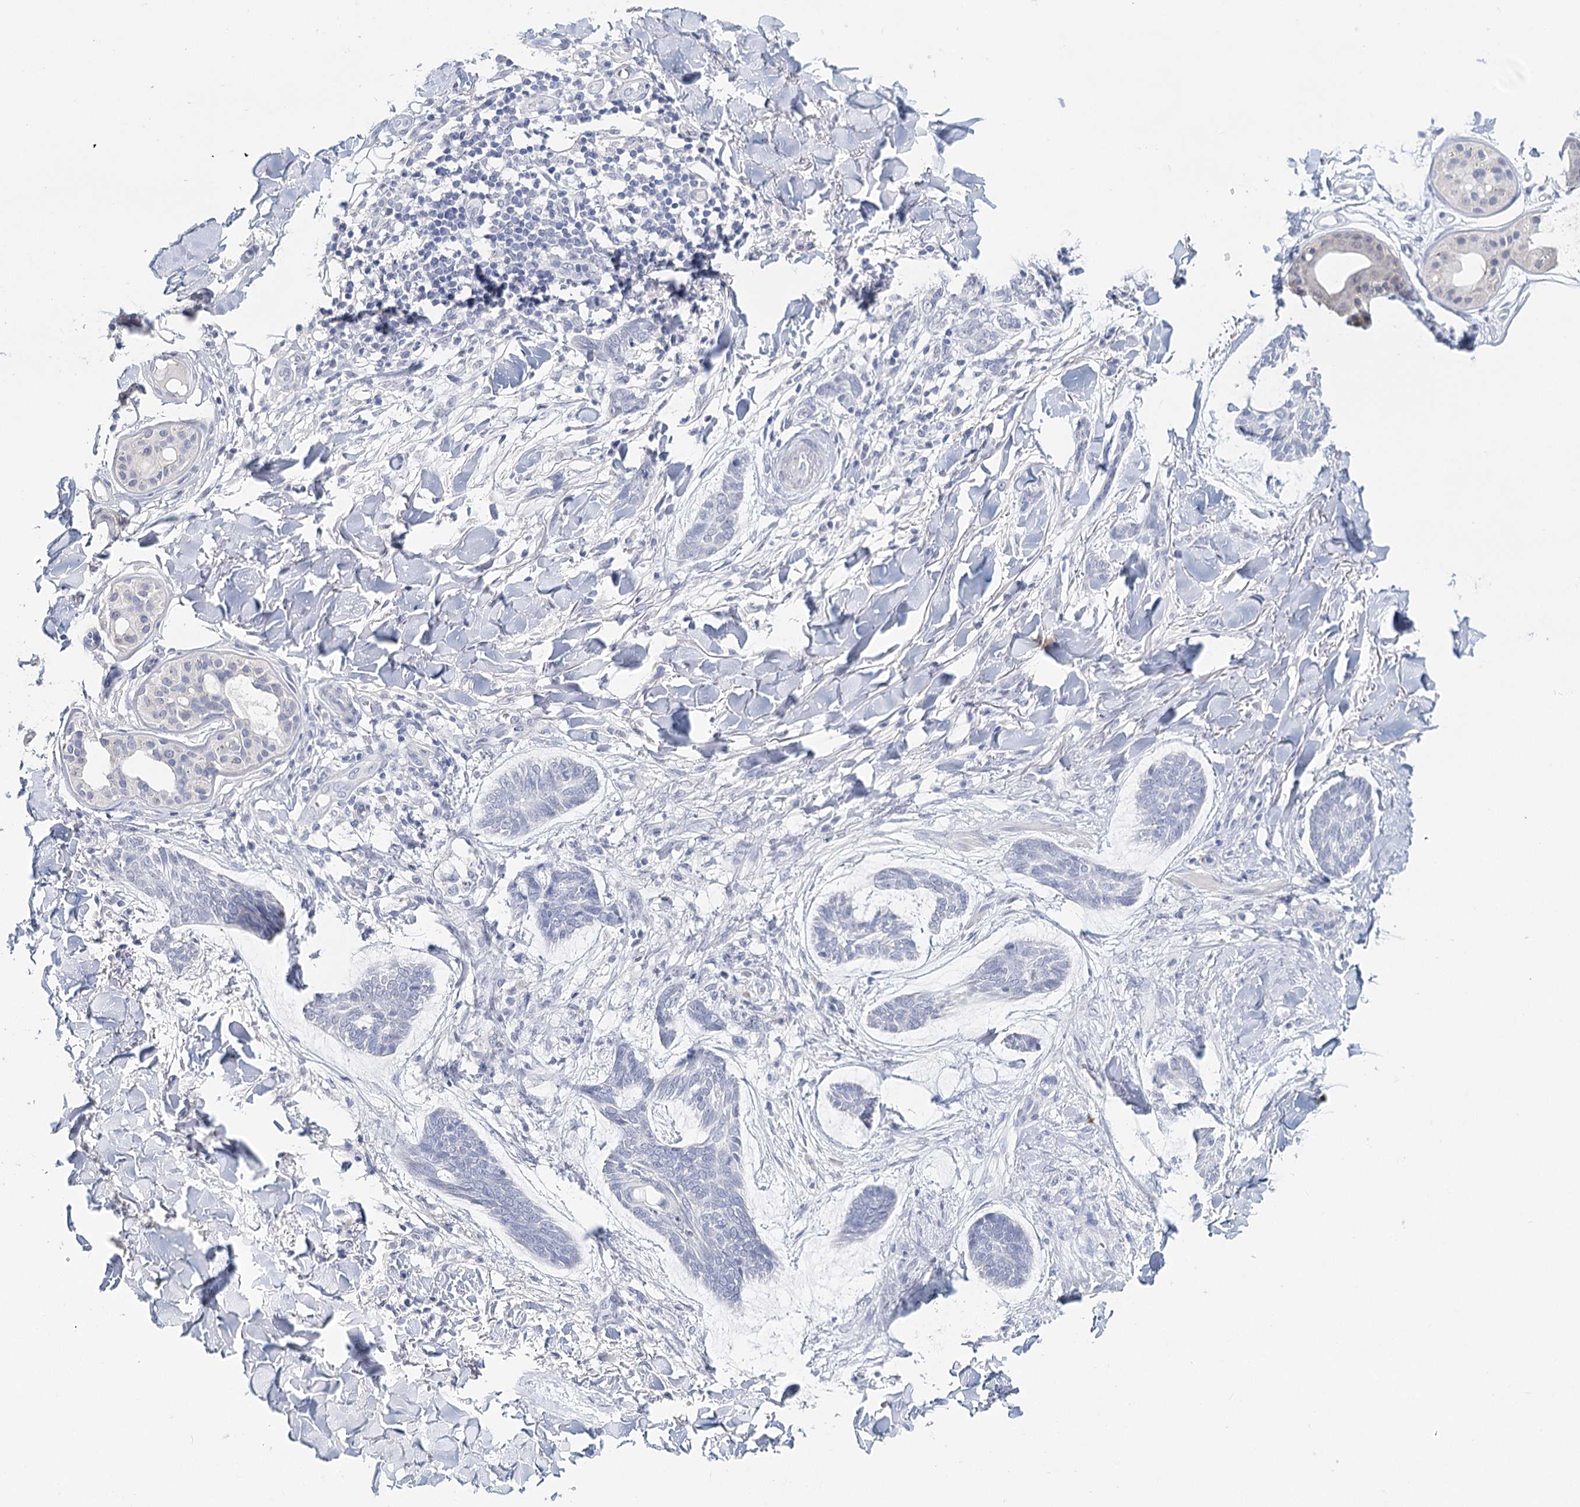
{"staining": {"intensity": "negative", "quantity": "none", "location": "none"}, "tissue": "skin cancer", "cell_type": "Tumor cells", "image_type": "cancer", "snomed": [{"axis": "morphology", "description": "Basal cell carcinoma"}, {"axis": "topography", "description": "Skin"}], "caption": "DAB (3,3'-diaminobenzidine) immunohistochemical staining of human skin cancer (basal cell carcinoma) displays no significant positivity in tumor cells.", "gene": "HSPA4L", "patient": {"sex": "male", "age": 43}}